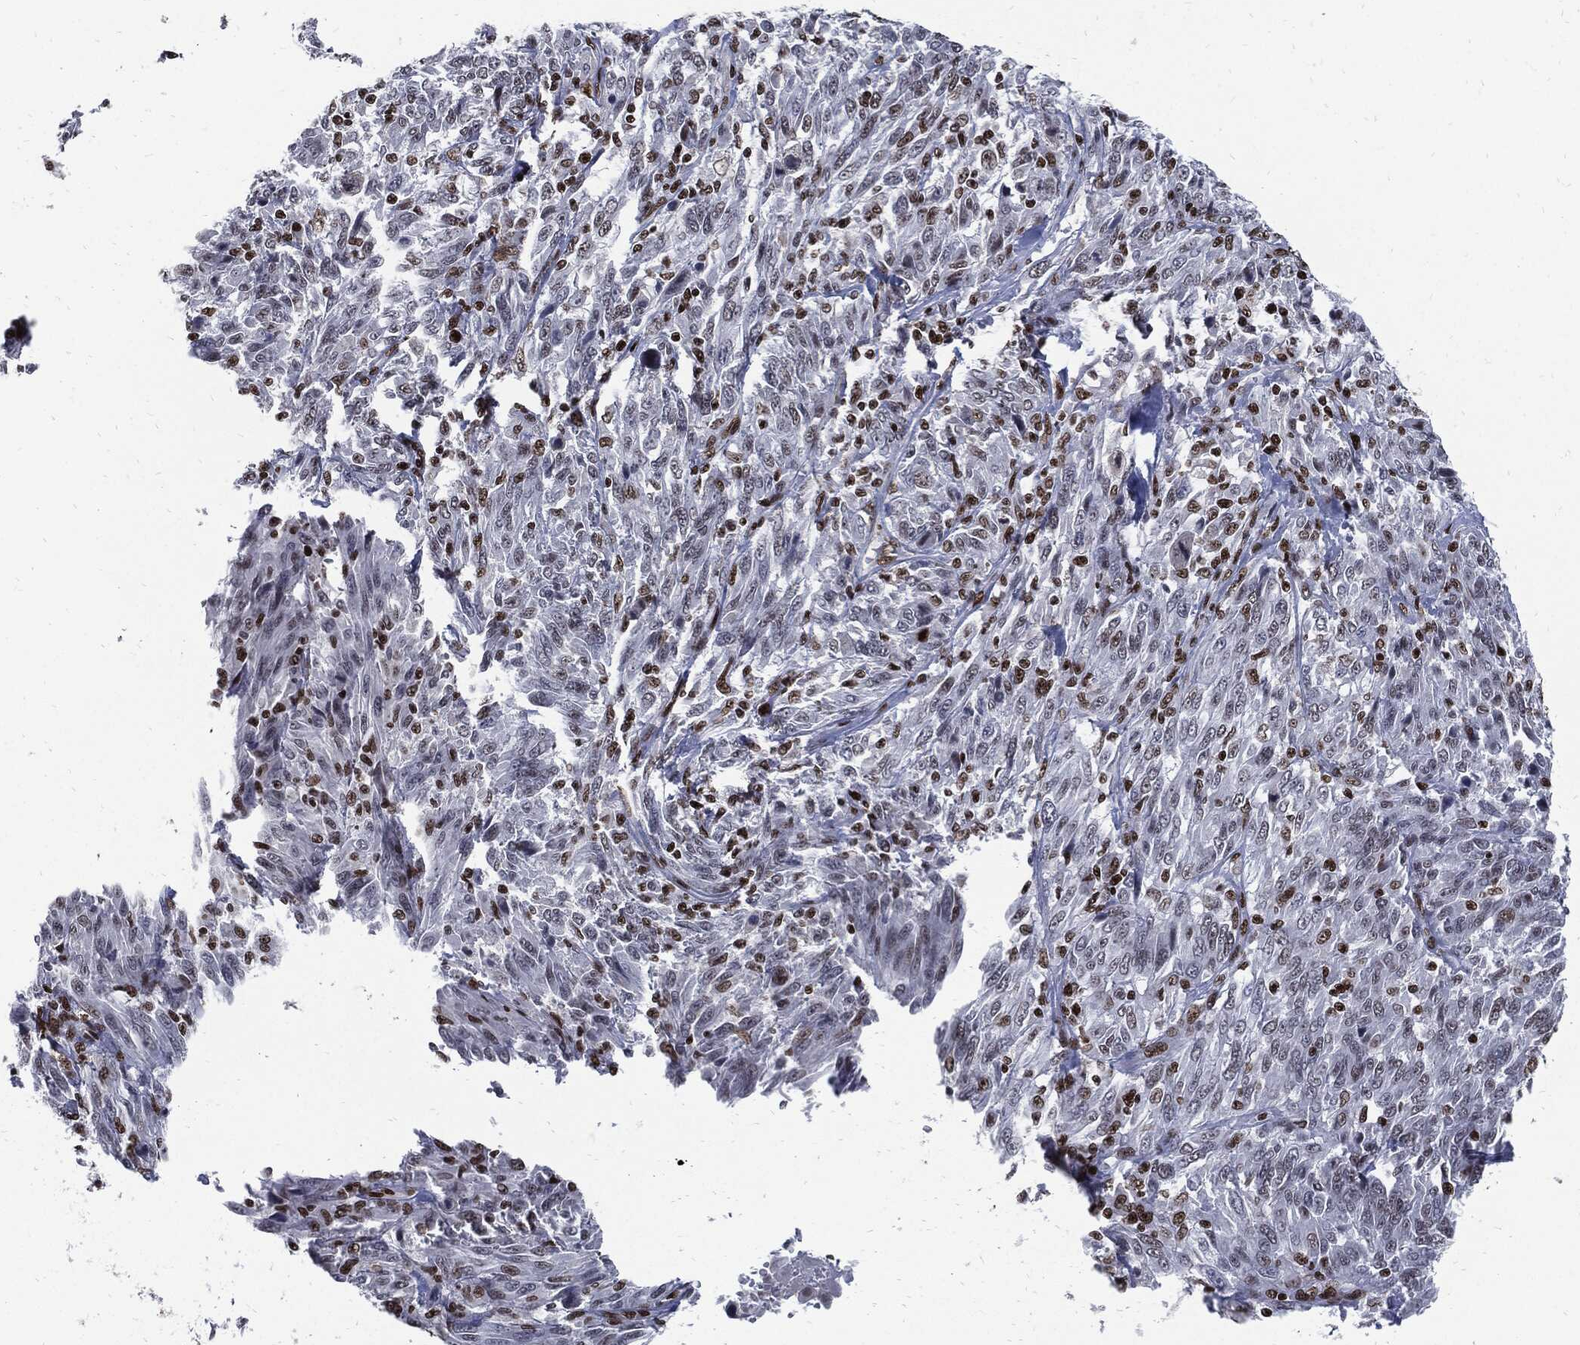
{"staining": {"intensity": "strong", "quantity": "<25%", "location": "nuclear"}, "tissue": "melanoma", "cell_type": "Tumor cells", "image_type": "cancer", "snomed": [{"axis": "morphology", "description": "Malignant melanoma, NOS"}, {"axis": "topography", "description": "Skin"}], "caption": "Malignant melanoma tissue reveals strong nuclear staining in about <25% of tumor cells, visualized by immunohistochemistry. (brown staining indicates protein expression, while blue staining denotes nuclei).", "gene": "TERF2", "patient": {"sex": "female", "age": 91}}